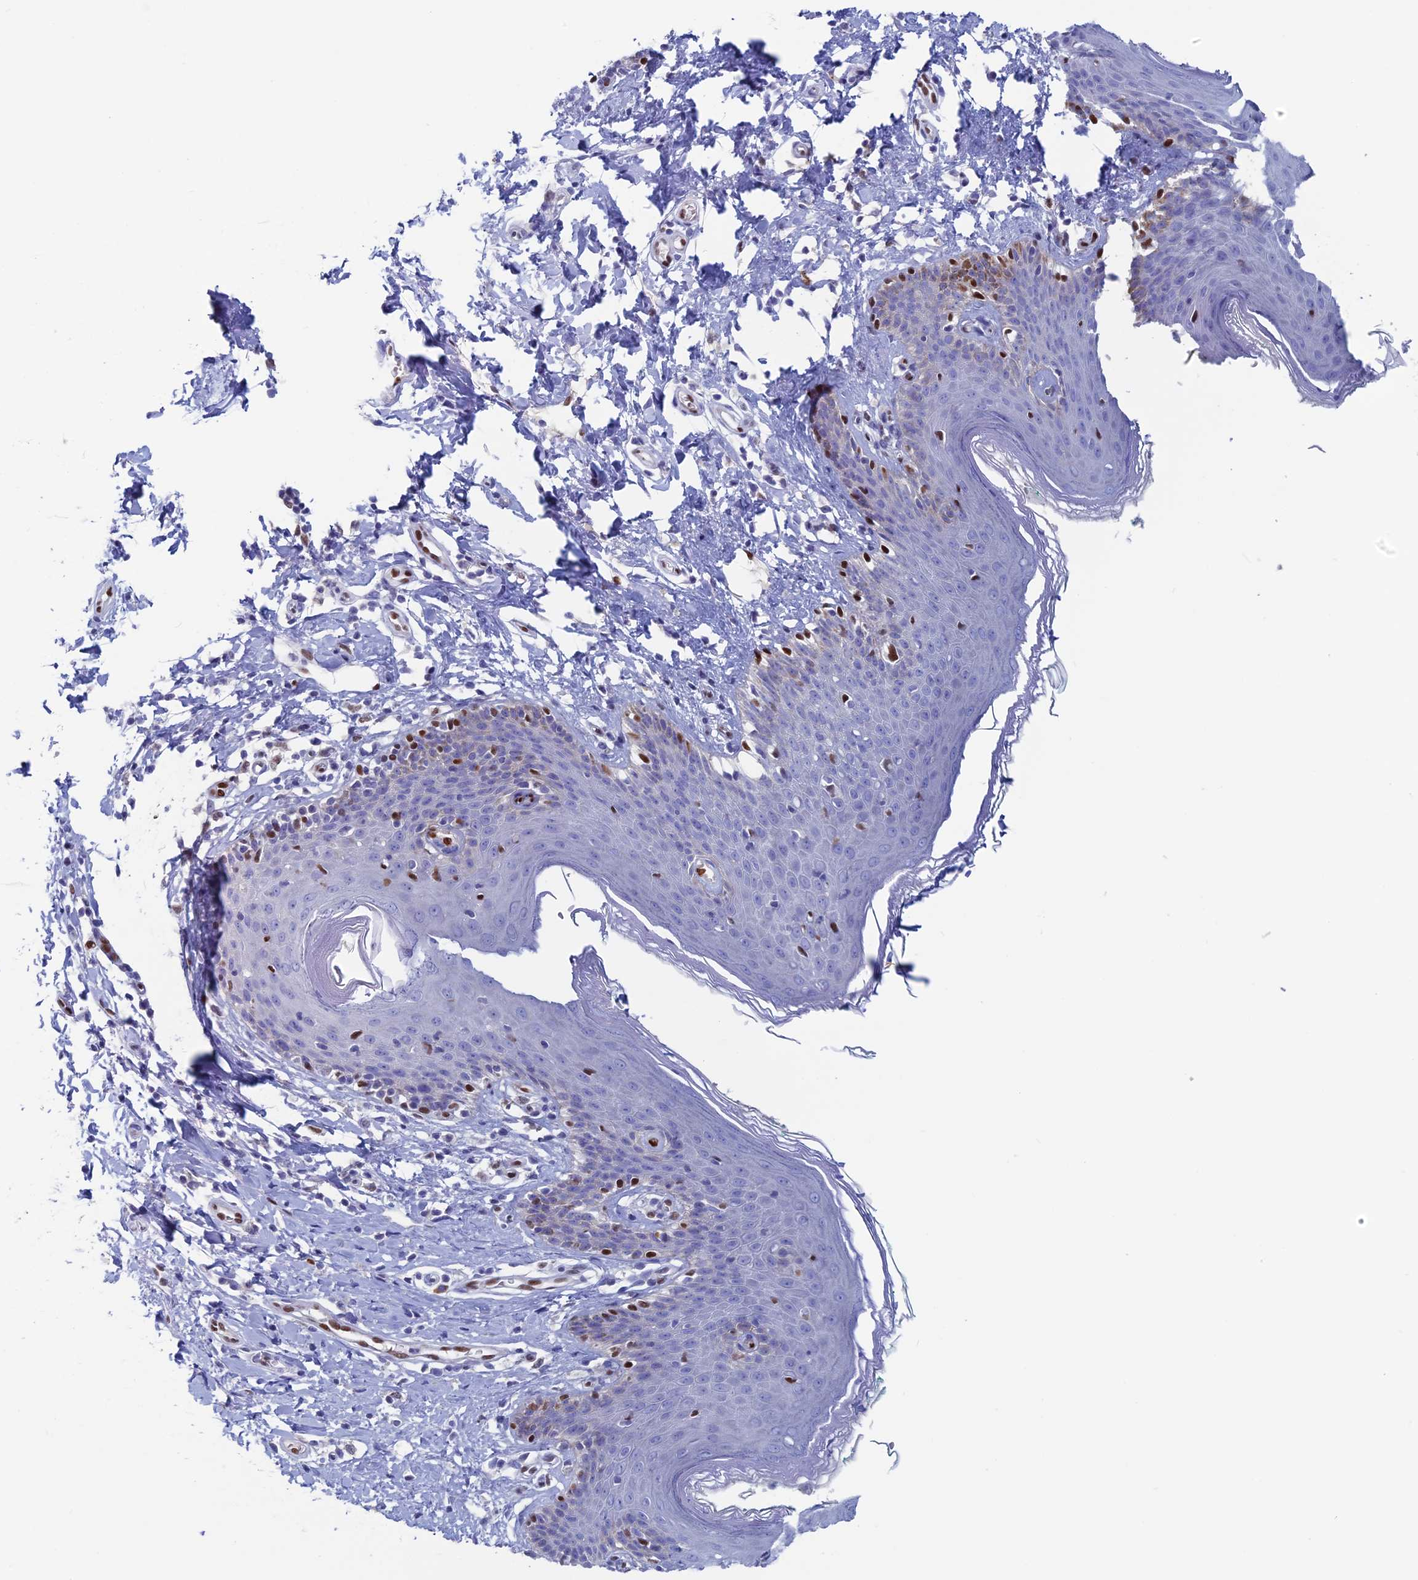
{"staining": {"intensity": "moderate", "quantity": "<25%", "location": "nuclear"}, "tissue": "skin", "cell_type": "Epidermal cells", "image_type": "normal", "snomed": [{"axis": "morphology", "description": "Normal tissue, NOS"}, {"axis": "topography", "description": "Vulva"}], "caption": "Protein positivity by IHC reveals moderate nuclear staining in about <25% of epidermal cells in unremarkable skin.", "gene": "NOL4L", "patient": {"sex": "female", "age": 66}}